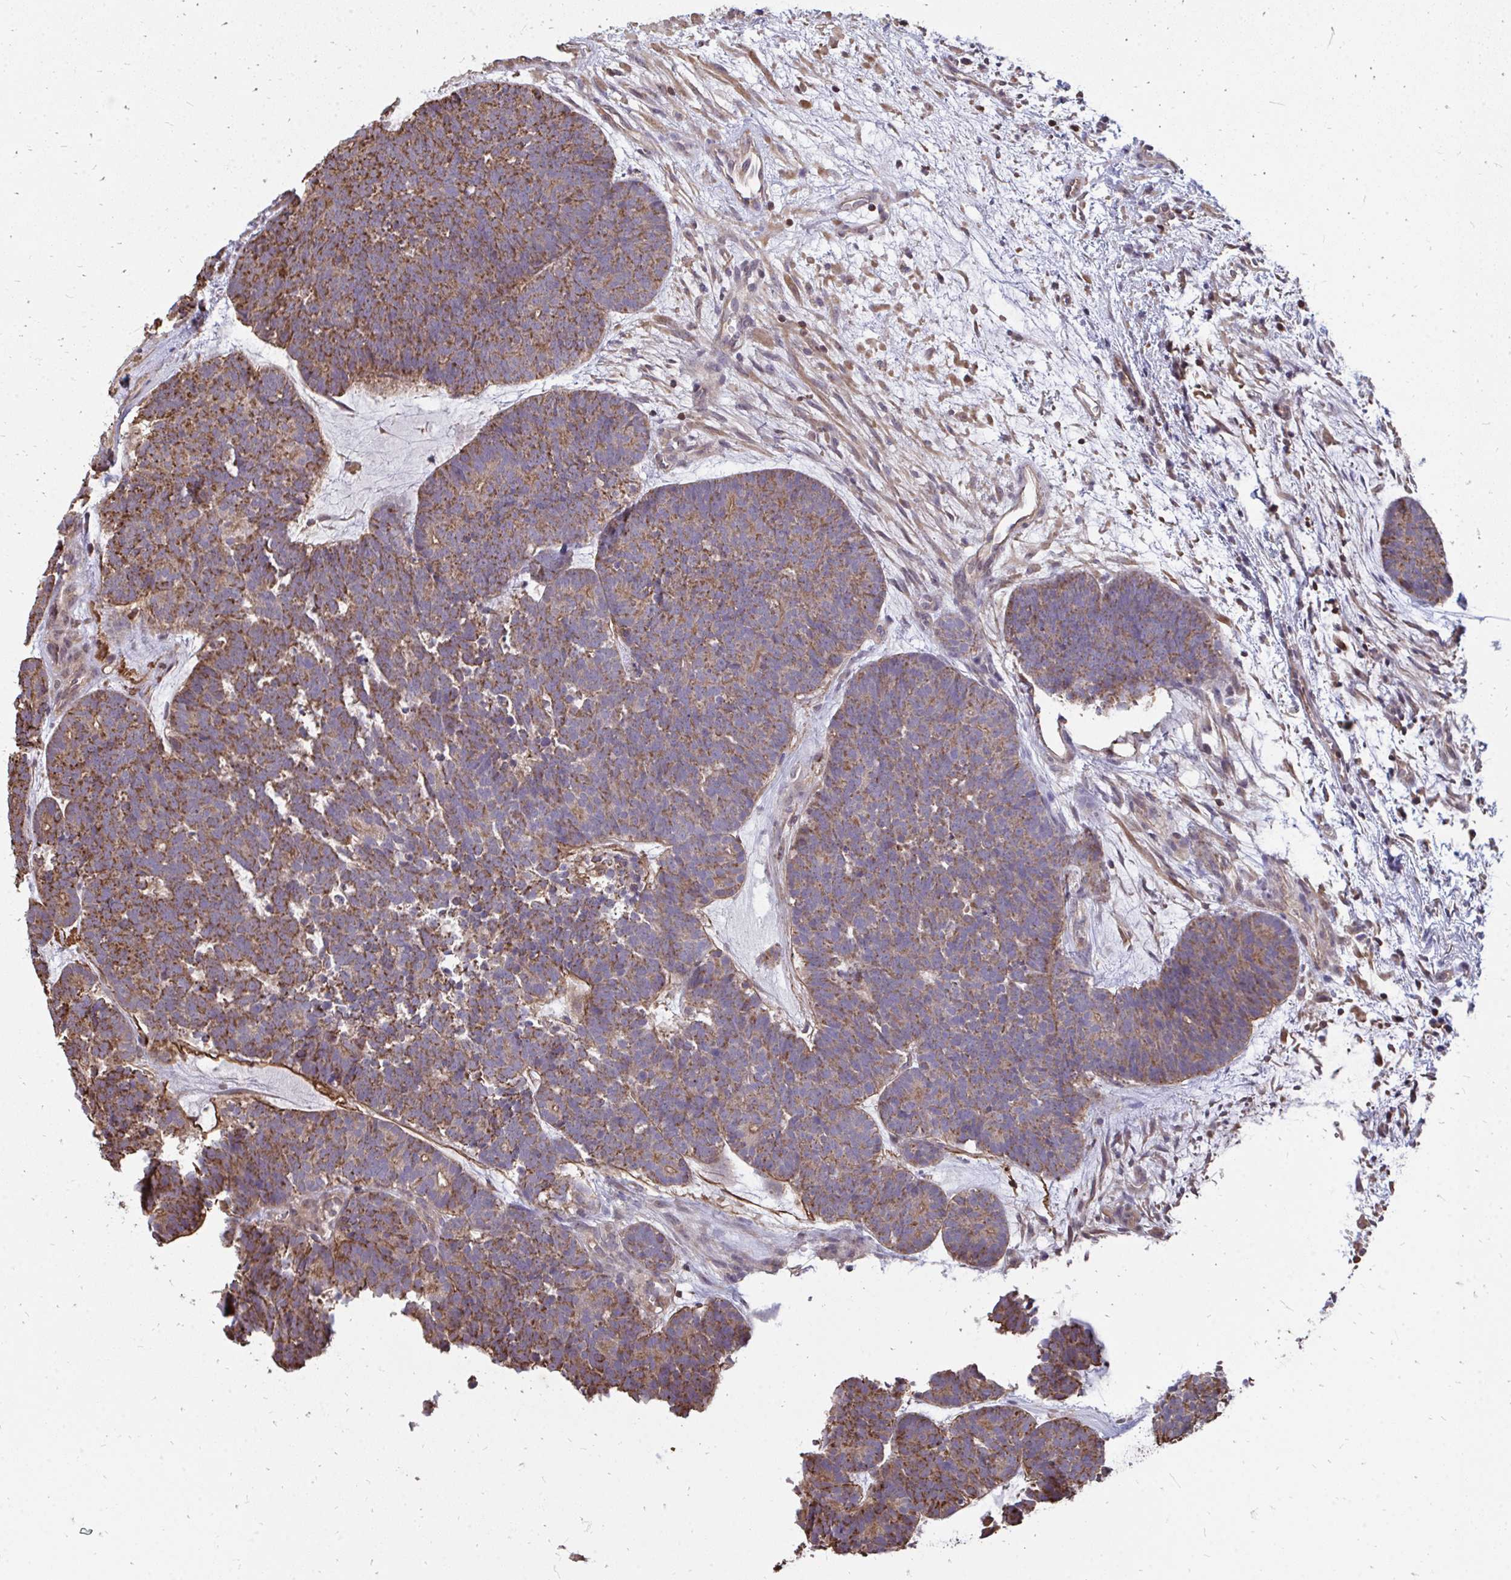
{"staining": {"intensity": "moderate", "quantity": ">75%", "location": "cytoplasmic/membranous"}, "tissue": "head and neck cancer", "cell_type": "Tumor cells", "image_type": "cancer", "snomed": [{"axis": "morphology", "description": "Adenocarcinoma, NOS"}, {"axis": "topography", "description": "Head-Neck"}], "caption": "Protein analysis of head and neck cancer (adenocarcinoma) tissue reveals moderate cytoplasmic/membranous positivity in about >75% of tumor cells. Using DAB (3,3'-diaminobenzidine) (brown) and hematoxylin (blue) stains, captured at high magnification using brightfield microscopy.", "gene": "DNAJA2", "patient": {"sex": "female", "age": 81}}